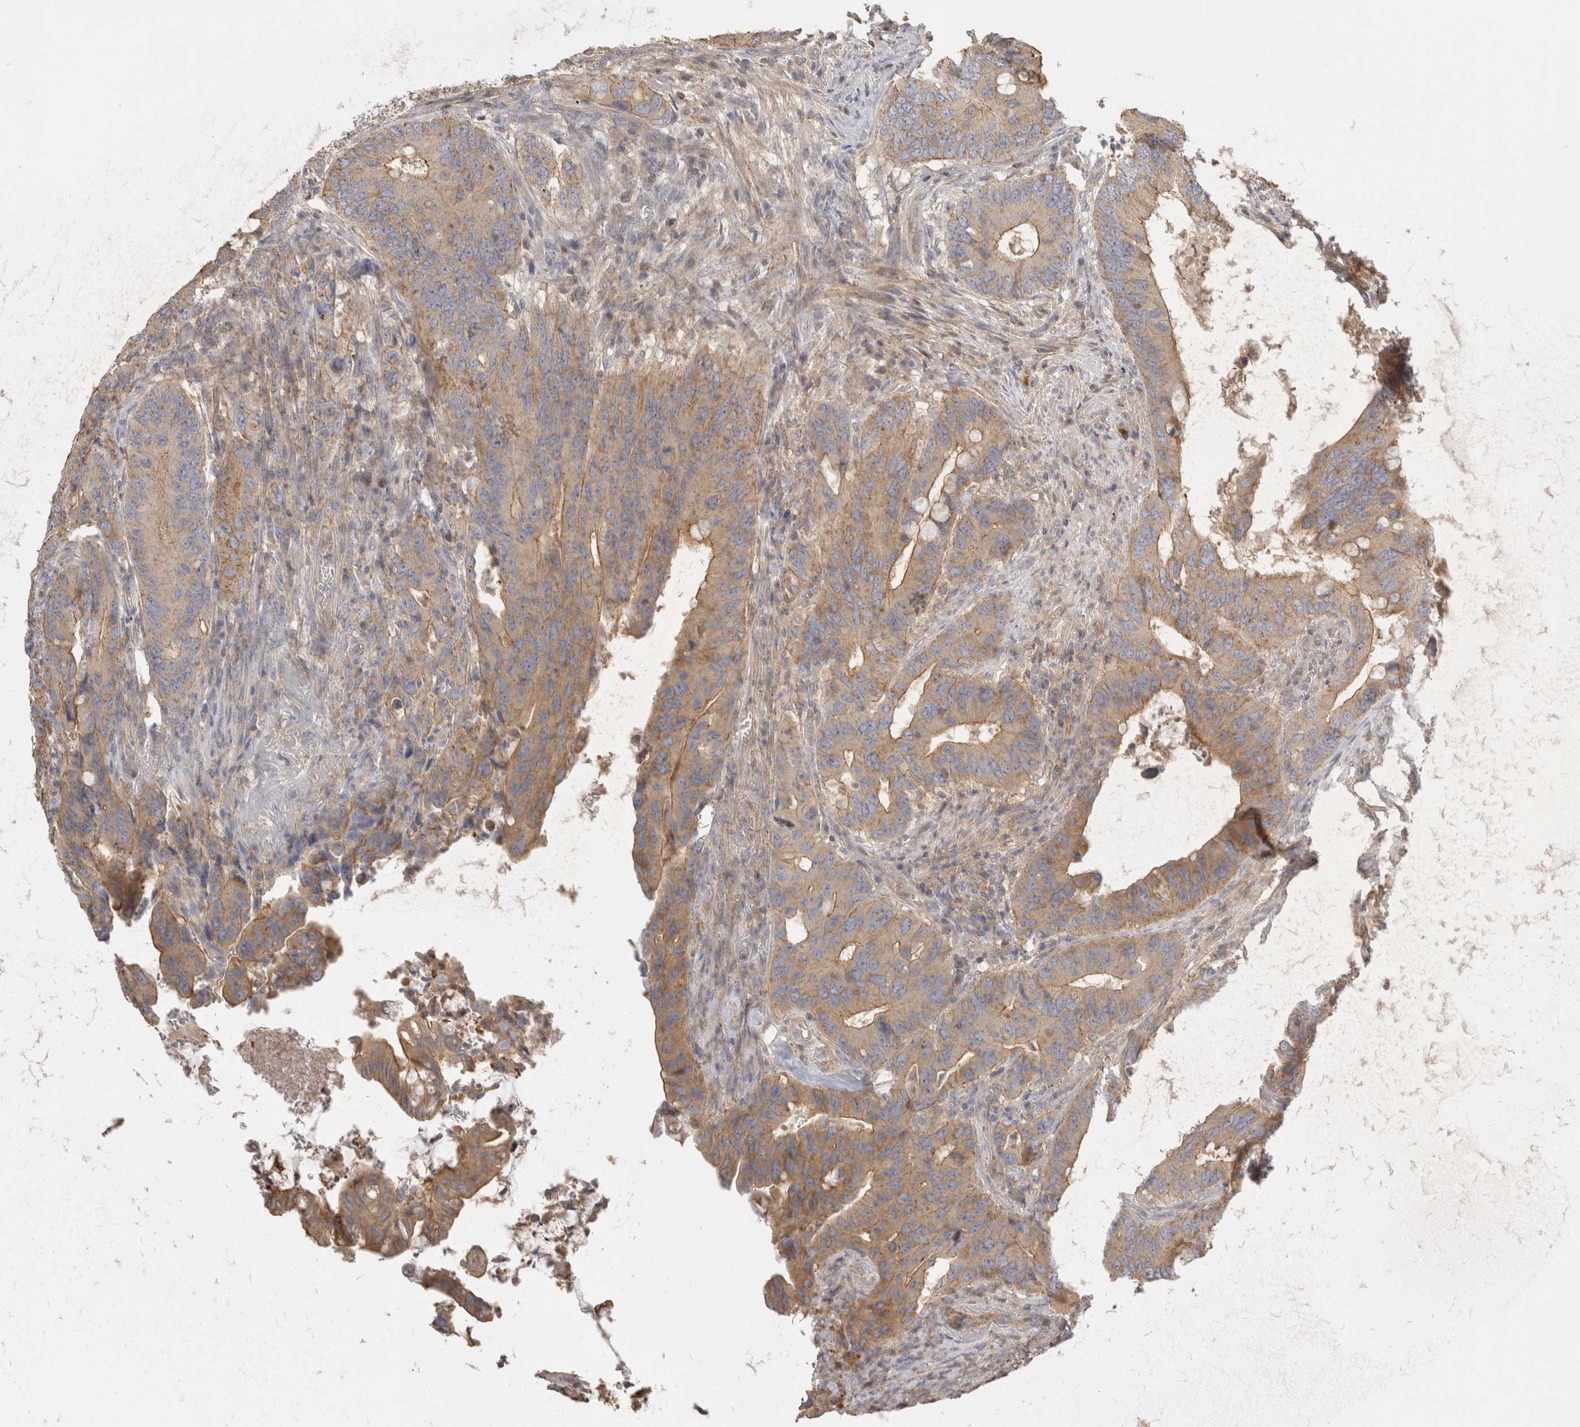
{"staining": {"intensity": "moderate", "quantity": ">75%", "location": "cytoplasmic/membranous"}, "tissue": "colorectal cancer", "cell_type": "Tumor cells", "image_type": "cancer", "snomed": [{"axis": "morphology", "description": "Adenocarcinoma, NOS"}, {"axis": "topography", "description": "Colon"}], "caption": "DAB (3,3'-diaminobenzidine) immunohistochemical staining of colorectal cancer demonstrates moderate cytoplasmic/membranous protein staining in about >75% of tumor cells.", "gene": "CHMP6", "patient": {"sex": "male", "age": 71}}